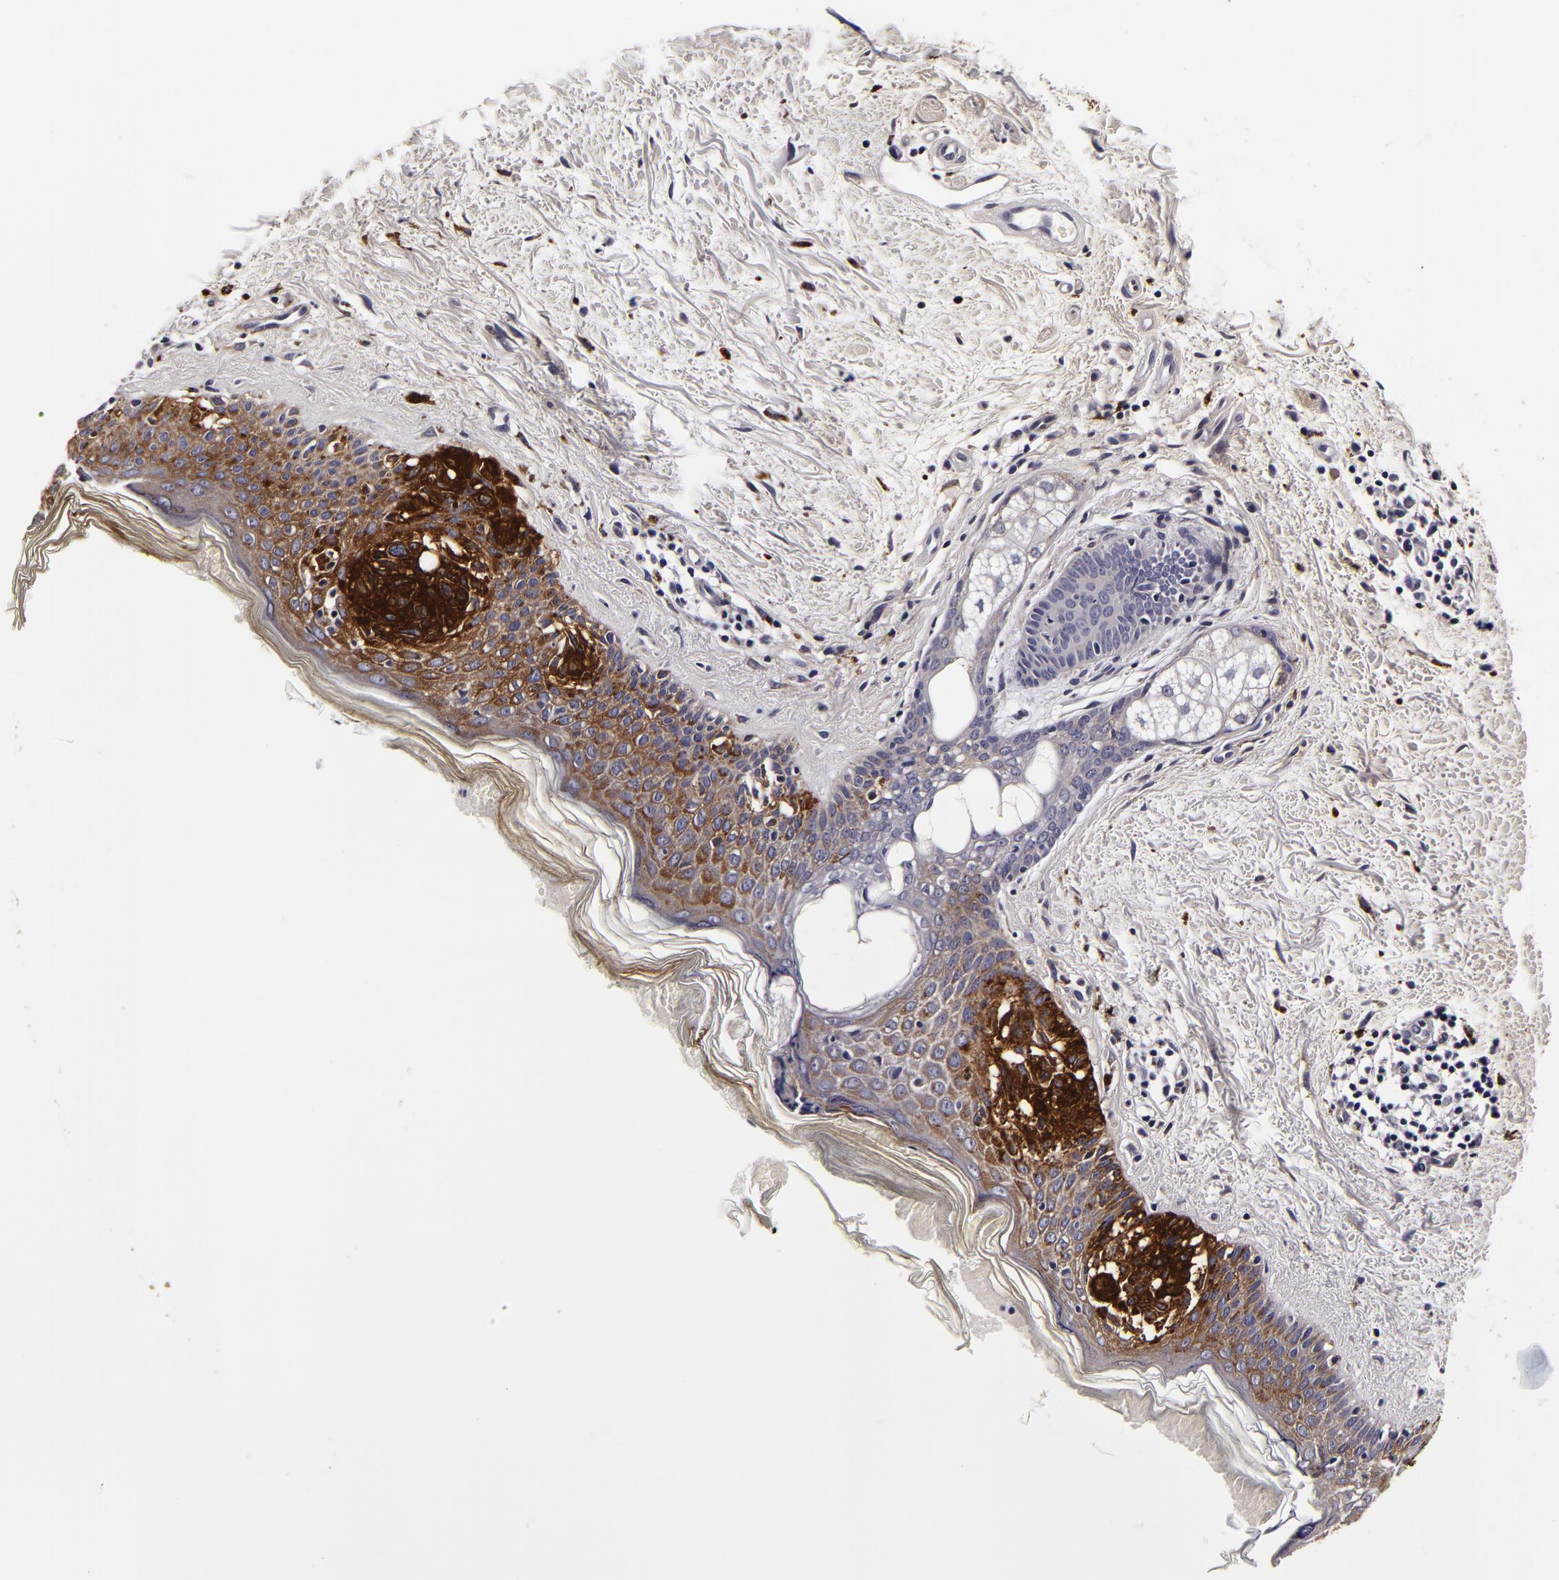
{"staining": {"intensity": "moderate", "quantity": ">75%", "location": "cytoplasmic/membranous"}, "tissue": "melanoma", "cell_type": "Tumor cells", "image_type": "cancer", "snomed": [{"axis": "morphology", "description": "Malignant melanoma, NOS"}, {"axis": "topography", "description": "Skin"}], "caption": "This micrograph displays immunohistochemistry staining of human melanoma, with medium moderate cytoplasmic/membranous positivity in approximately >75% of tumor cells.", "gene": "LGALS3BP", "patient": {"sex": "female", "age": 73}}